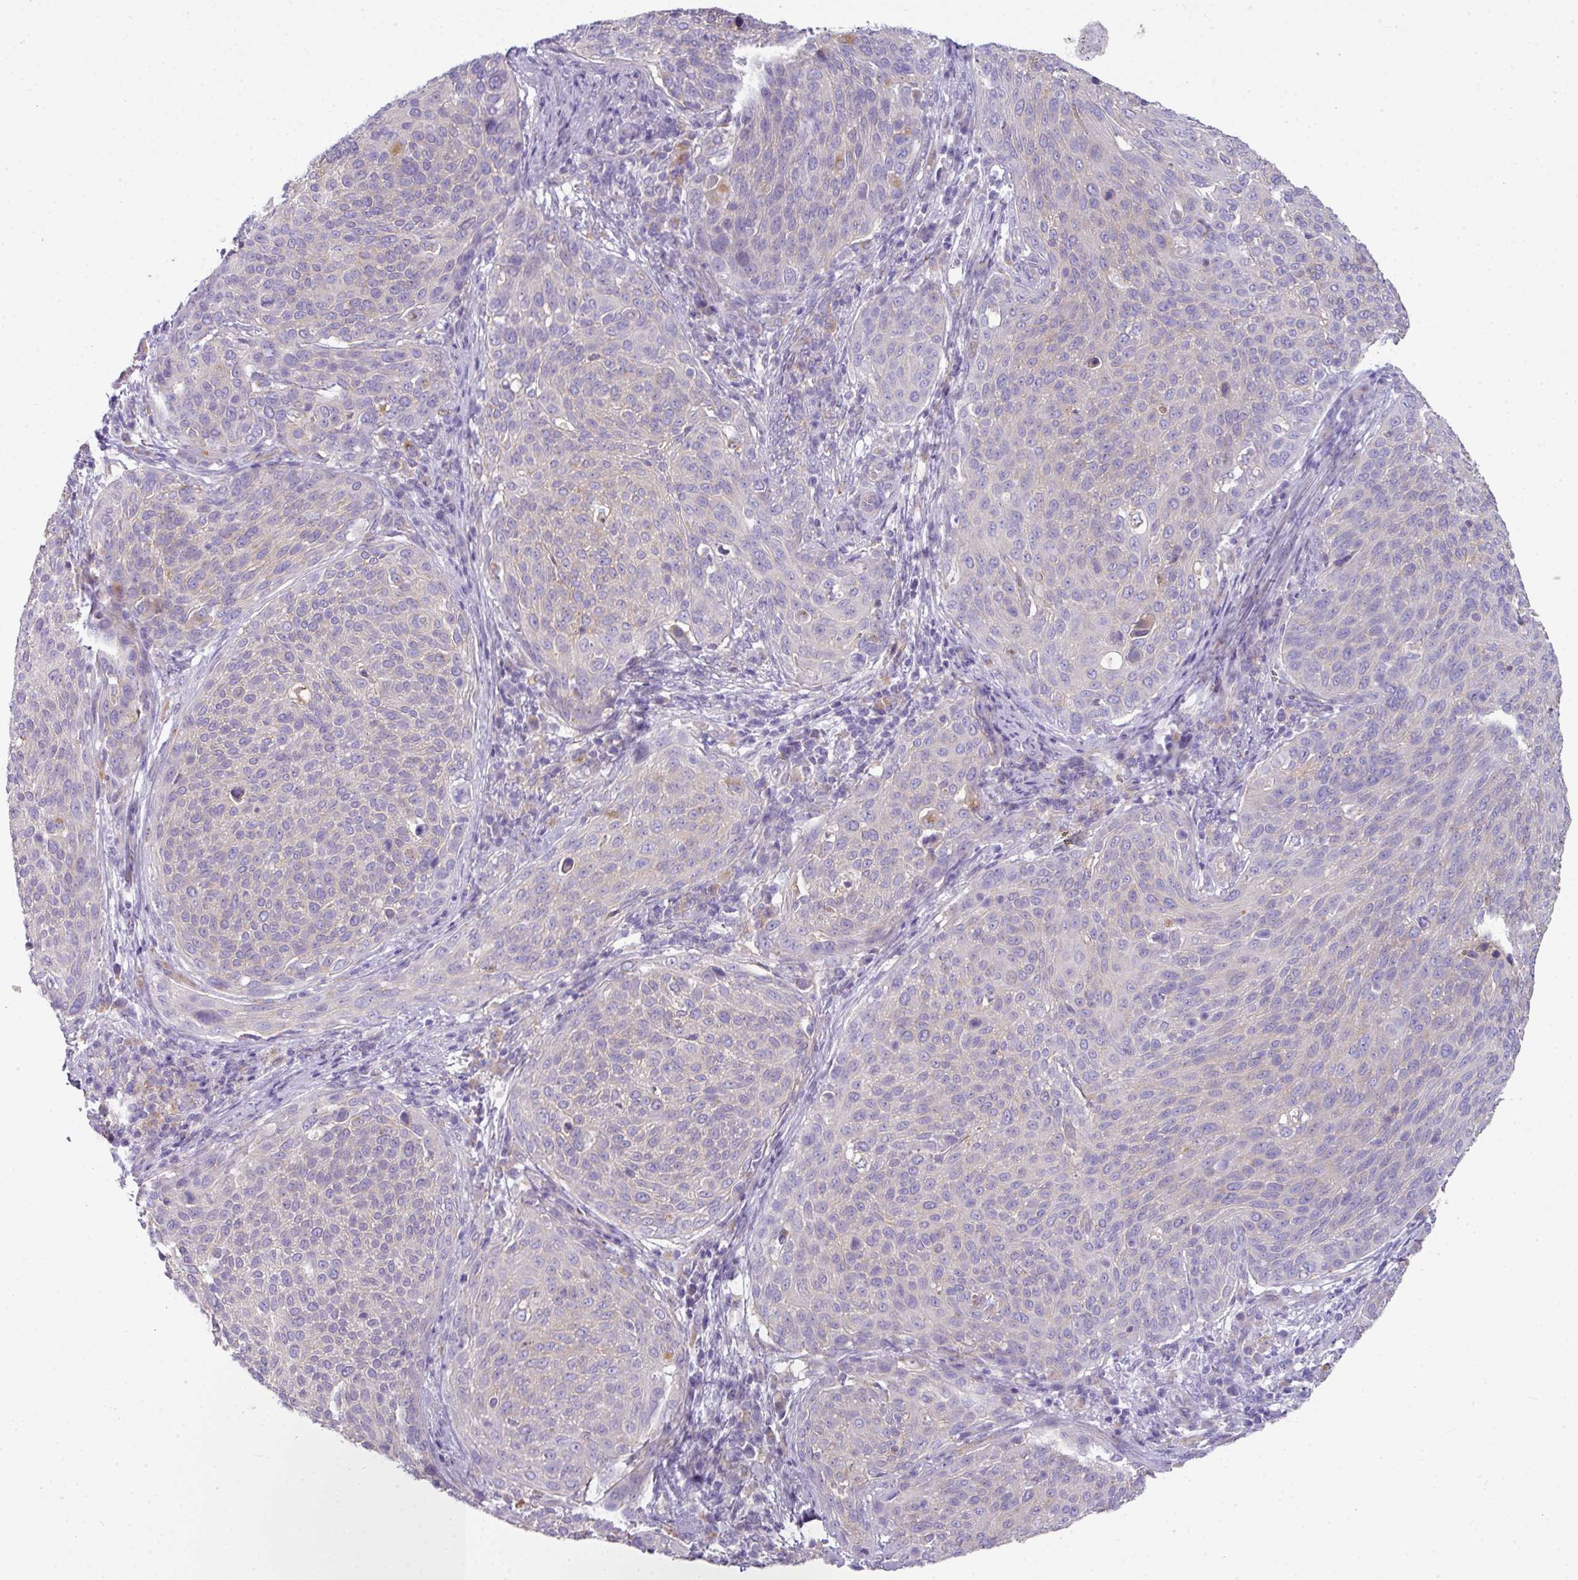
{"staining": {"intensity": "negative", "quantity": "none", "location": "none"}, "tissue": "cervical cancer", "cell_type": "Tumor cells", "image_type": "cancer", "snomed": [{"axis": "morphology", "description": "Squamous cell carcinoma, NOS"}, {"axis": "topography", "description": "Cervix"}], "caption": "Human squamous cell carcinoma (cervical) stained for a protein using IHC displays no positivity in tumor cells.", "gene": "ABCC5", "patient": {"sex": "female", "age": 31}}